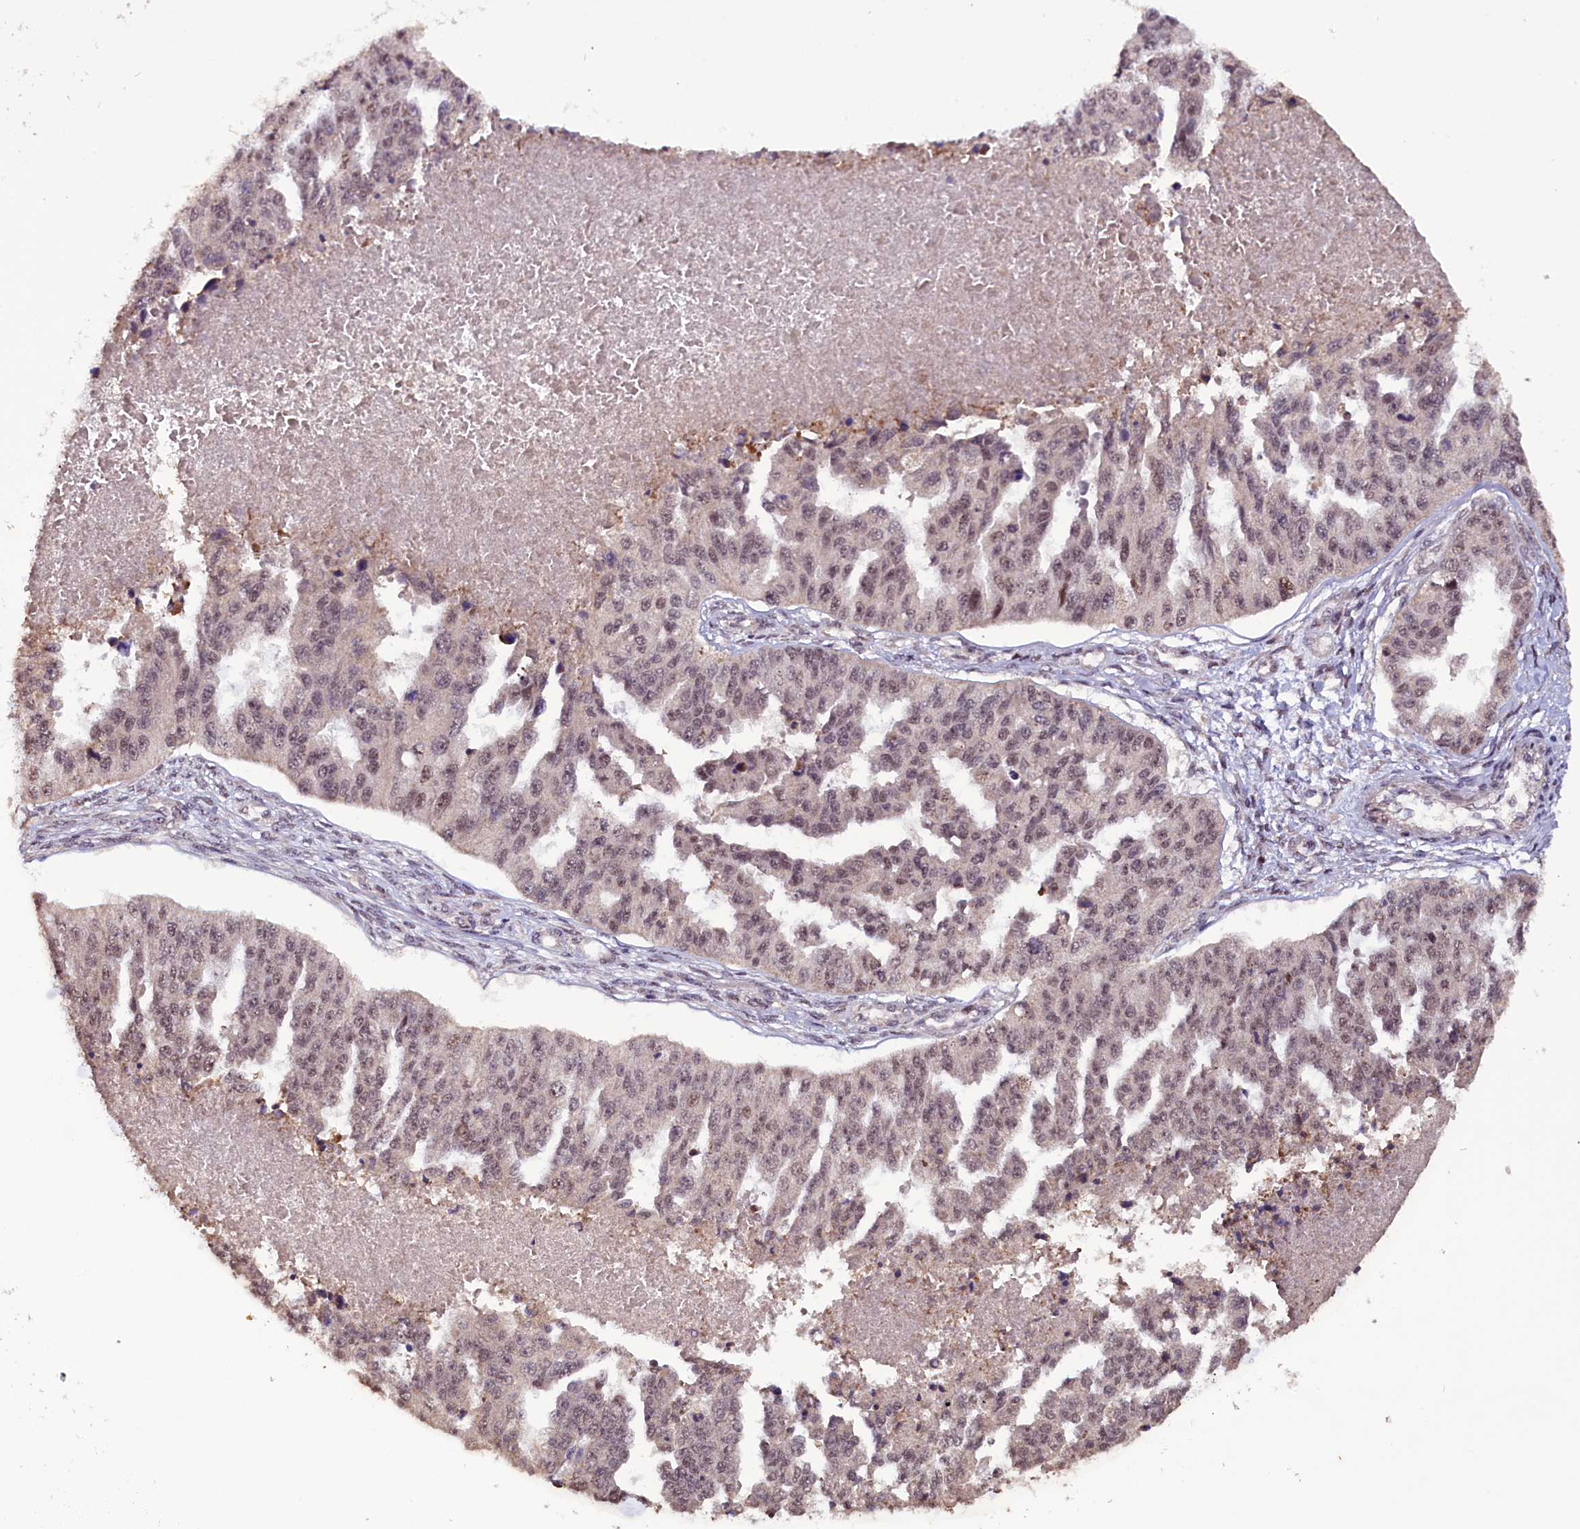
{"staining": {"intensity": "weak", "quantity": "25%-75%", "location": "nuclear"}, "tissue": "ovarian cancer", "cell_type": "Tumor cells", "image_type": "cancer", "snomed": [{"axis": "morphology", "description": "Cystadenocarcinoma, serous, NOS"}, {"axis": "topography", "description": "Ovary"}], "caption": "IHC image of neoplastic tissue: human serous cystadenocarcinoma (ovarian) stained using immunohistochemistry (IHC) exhibits low levels of weak protein expression localized specifically in the nuclear of tumor cells, appearing as a nuclear brown color.", "gene": "RPUSD2", "patient": {"sex": "female", "age": 58}}